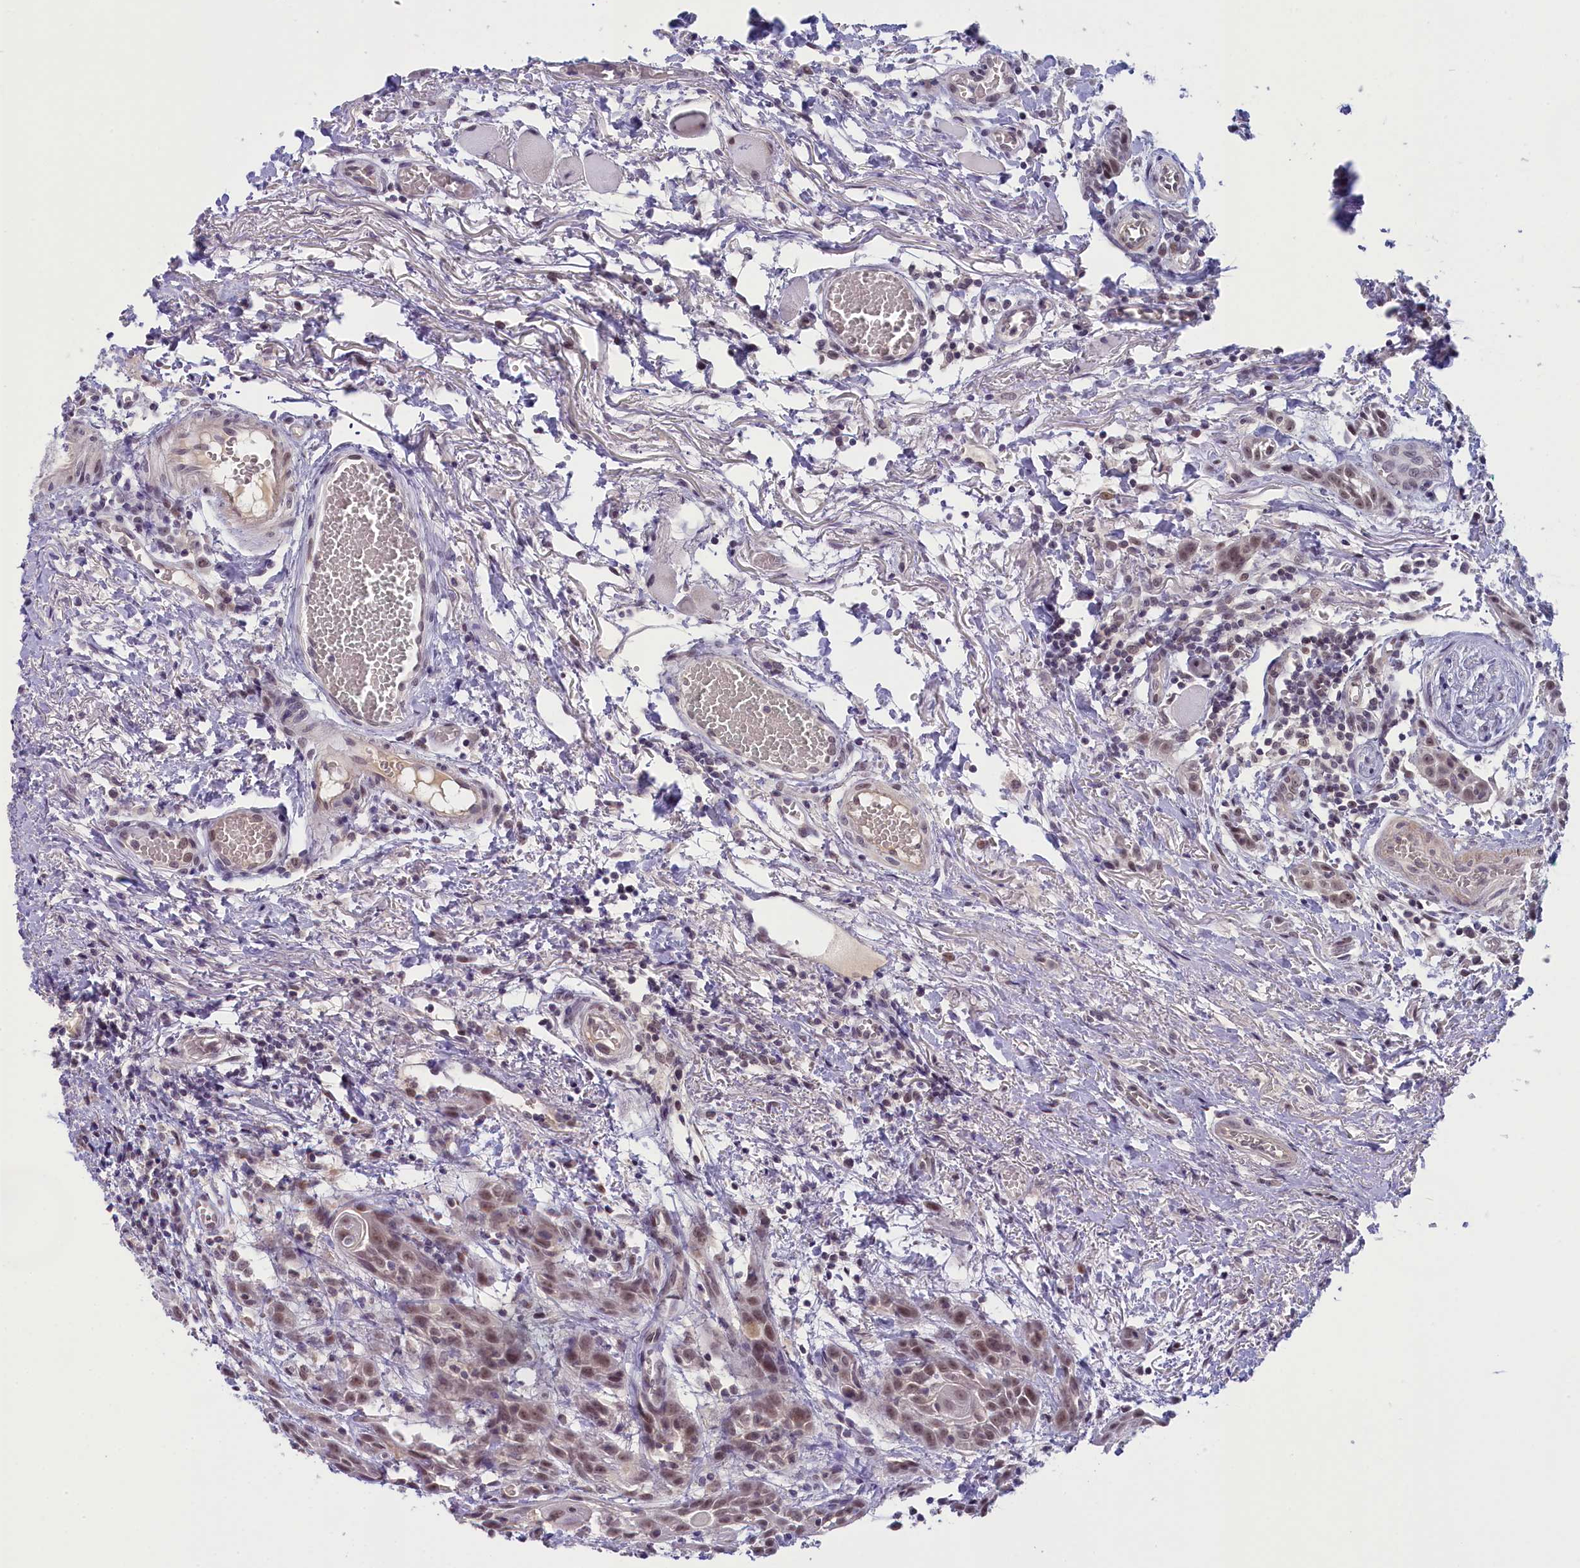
{"staining": {"intensity": "moderate", "quantity": ">75%", "location": "nuclear"}, "tissue": "head and neck cancer", "cell_type": "Tumor cells", "image_type": "cancer", "snomed": [{"axis": "morphology", "description": "Squamous cell carcinoma, NOS"}, {"axis": "topography", "description": "Oral tissue"}, {"axis": "topography", "description": "Head-Neck"}], "caption": "Immunohistochemistry (IHC) histopathology image of head and neck cancer stained for a protein (brown), which reveals medium levels of moderate nuclear staining in about >75% of tumor cells.", "gene": "CRAMP1", "patient": {"sex": "female", "age": 50}}